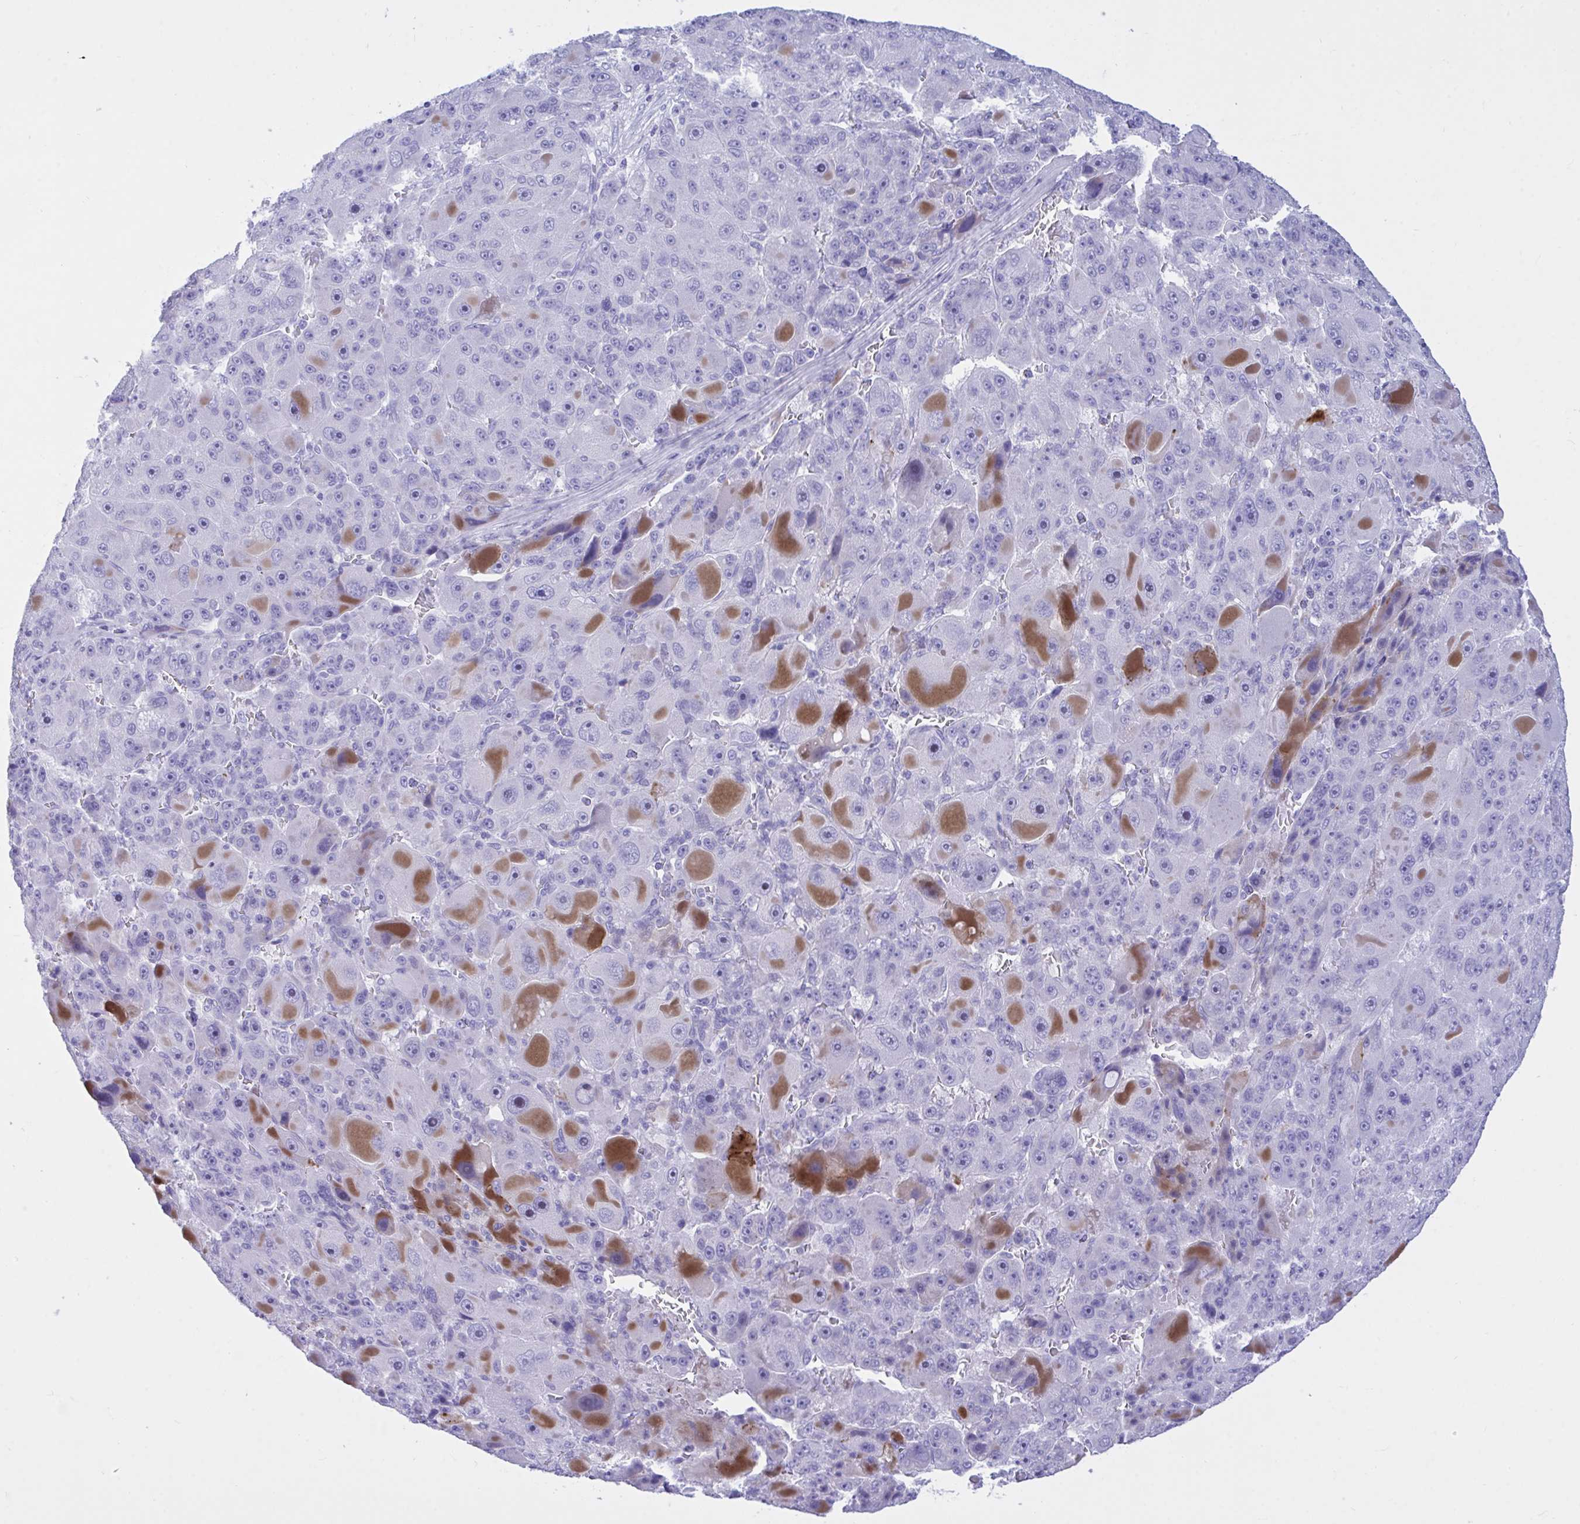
{"staining": {"intensity": "strong", "quantity": "<25%", "location": "cytoplasmic/membranous"}, "tissue": "liver cancer", "cell_type": "Tumor cells", "image_type": "cancer", "snomed": [{"axis": "morphology", "description": "Carcinoma, Hepatocellular, NOS"}, {"axis": "topography", "description": "Liver"}], "caption": "Protein expression analysis of liver cancer displays strong cytoplasmic/membranous positivity in approximately <25% of tumor cells.", "gene": "BEX5", "patient": {"sex": "male", "age": 76}}